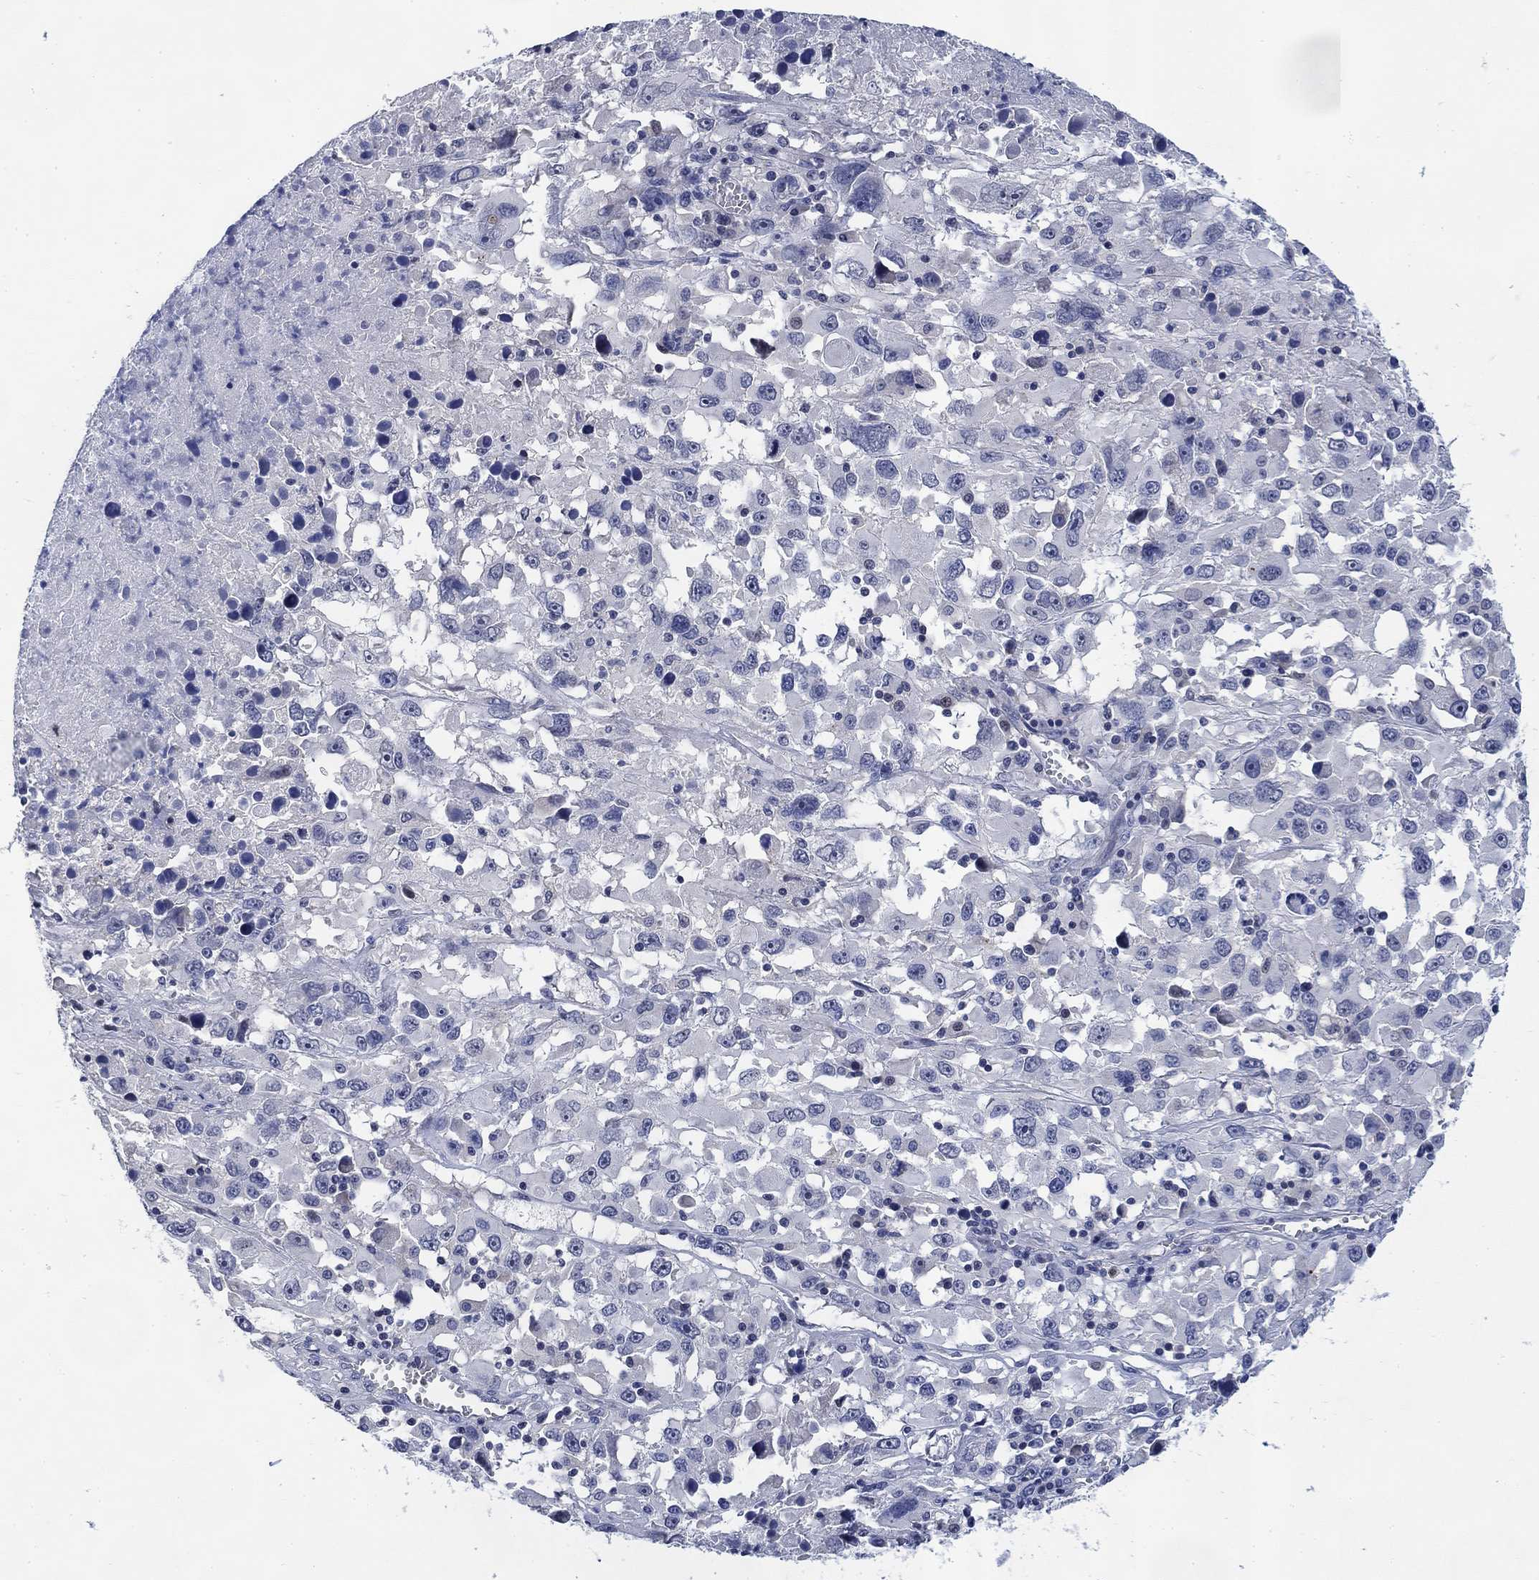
{"staining": {"intensity": "negative", "quantity": "none", "location": "none"}, "tissue": "melanoma", "cell_type": "Tumor cells", "image_type": "cancer", "snomed": [{"axis": "morphology", "description": "Malignant melanoma, Metastatic site"}, {"axis": "topography", "description": "Soft tissue"}], "caption": "Immunohistochemical staining of melanoma displays no significant staining in tumor cells.", "gene": "DAZL", "patient": {"sex": "male", "age": 50}}